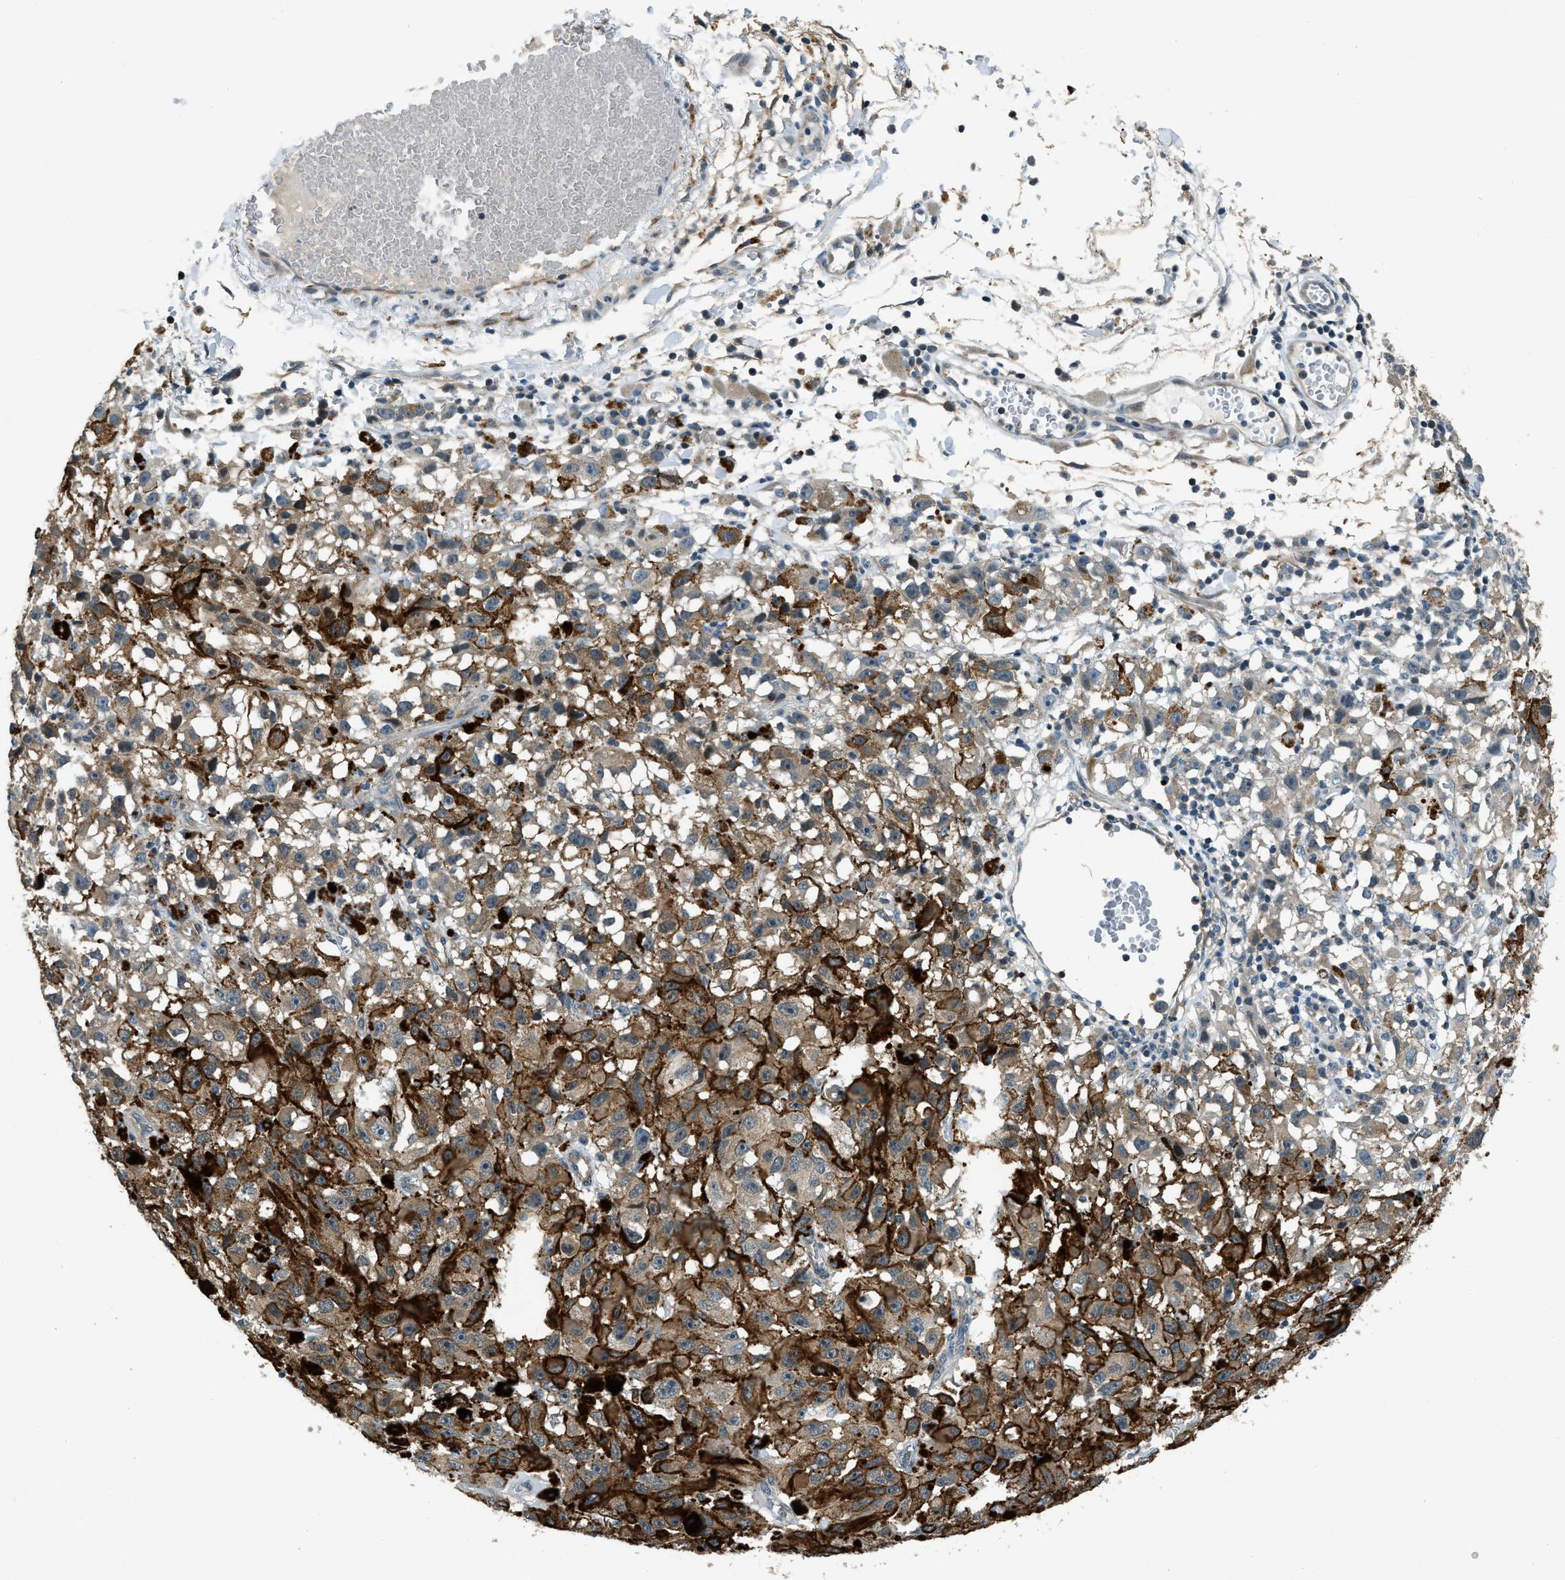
{"staining": {"intensity": "moderate", "quantity": ">75%", "location": "cytoplasmic/membranous"}, "tissue": "melanoma", "cell_type": "Tumor cells", "image_type": "cancer", "snomed": [{"axis": "morphology", "description": "Malignant melanoma, NOS"}, {"axis": "topography", "description": "Skin"}], "caption": "An IHC micrograph of neoplastic tissue is shown. Protein staining in brown shows moderate cytoplasmic/membranous positivity in melanoma within tumor cells.", "gene": "NUDCD3", "patient": {"sex": "female", "age": 104}}